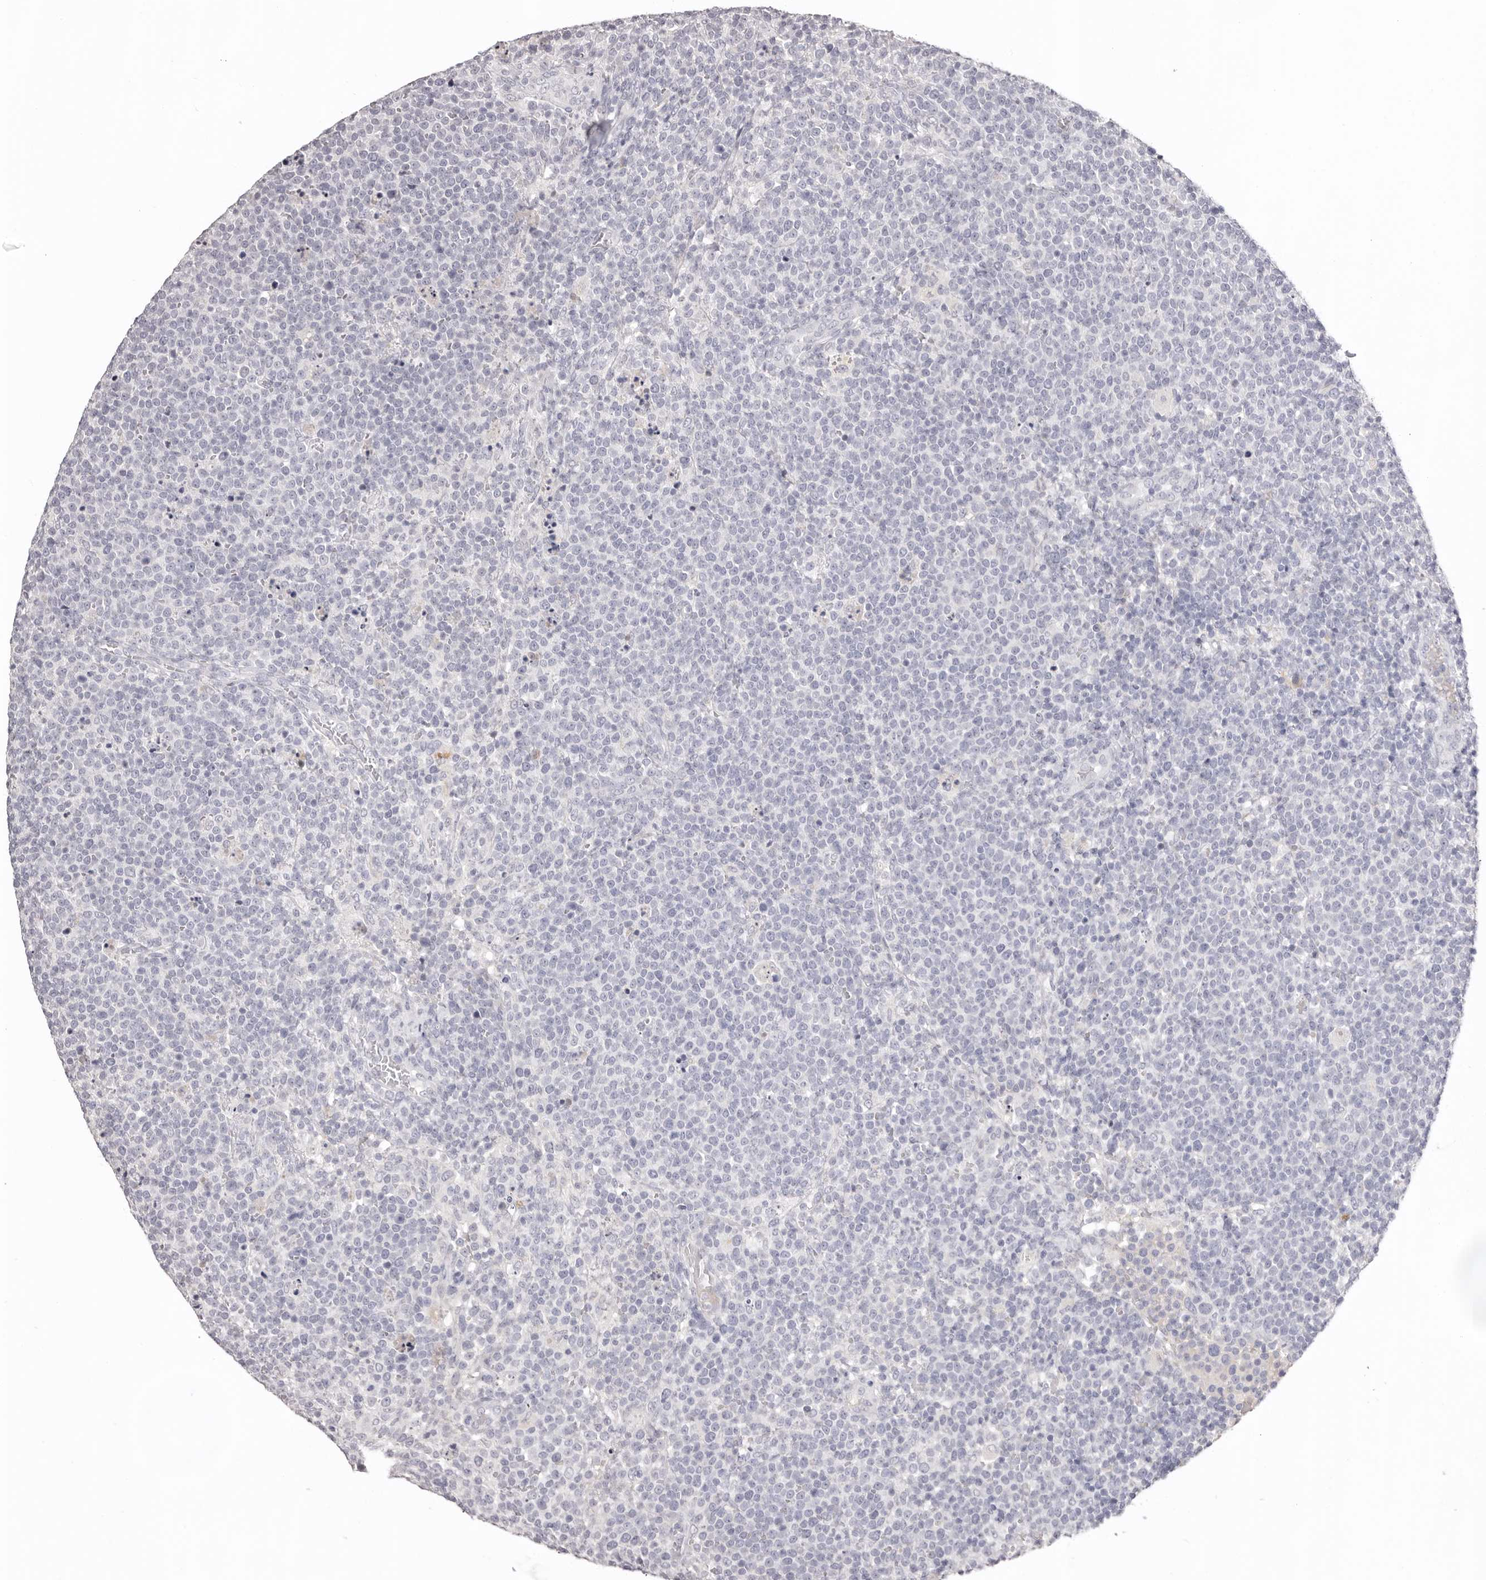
{"staining": {"intensity": "negative", "quantity": "none", "location": "none"}, "tissue": "lymphoma", "cell_type": "Tumor cells", "image_type": "cancer", "snomed": [{"axis": "morphology", "description": "Malignant lymphoma, non-Hodgkin's type, High grade"}, {"axis": "topography", "description": "Lymph node"}], "caption": "High-grade malignant lymphoma, non-Hodgkin's type was stained to show a protein in brown. There is no significant positivity in tumor cells. (Stains: DAB IHC with hematoxylin counter stain, Microscopy: brightfield microscopy at high magnification).", "gene": "PCDHB6", "patient": {"sex": "male", "age": 61}}